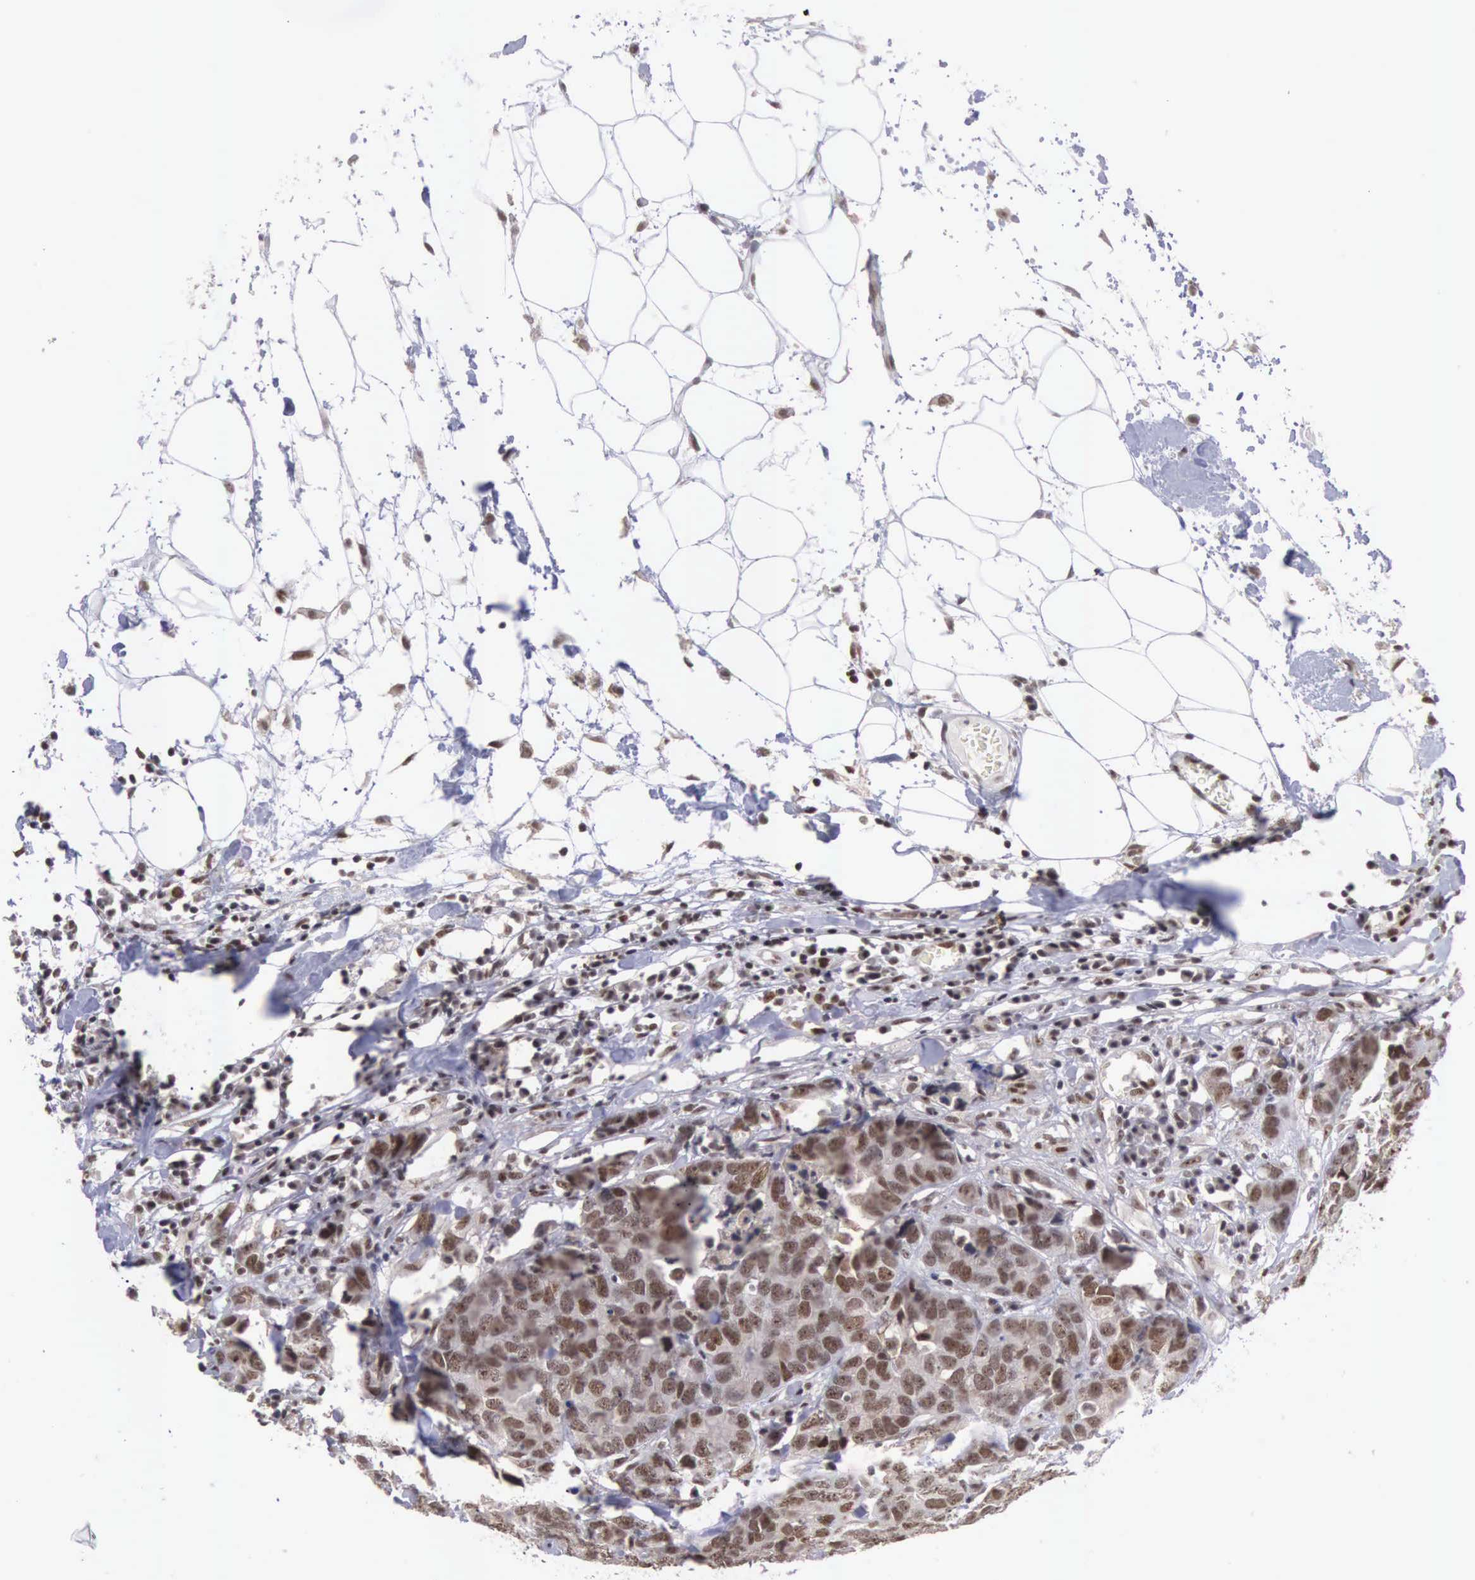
{"staining": {"intensity": "moderate", "quantity": "25%-75%", "location": "nuclear"}, "tissue": "breast cancer", "cell_type": "Tumor cells", "image_type": "cancer", "snomed": [{"axis": "morphology", "description": "Duct carcinoma"}, {"axis": "topography", "description": "Breast"}], "caption": "An immunohistochemistry photomicrograph of neoplastic tissue is shown. Protein staining in brown shows moderate nuclear positivity in breast invasive ductal carcinoma within tumor cells. (DAB IHC with brightfield microscopy, high magnification).", "gene": "ZNF275", "patient": {"sex": "female", "age": 91}}